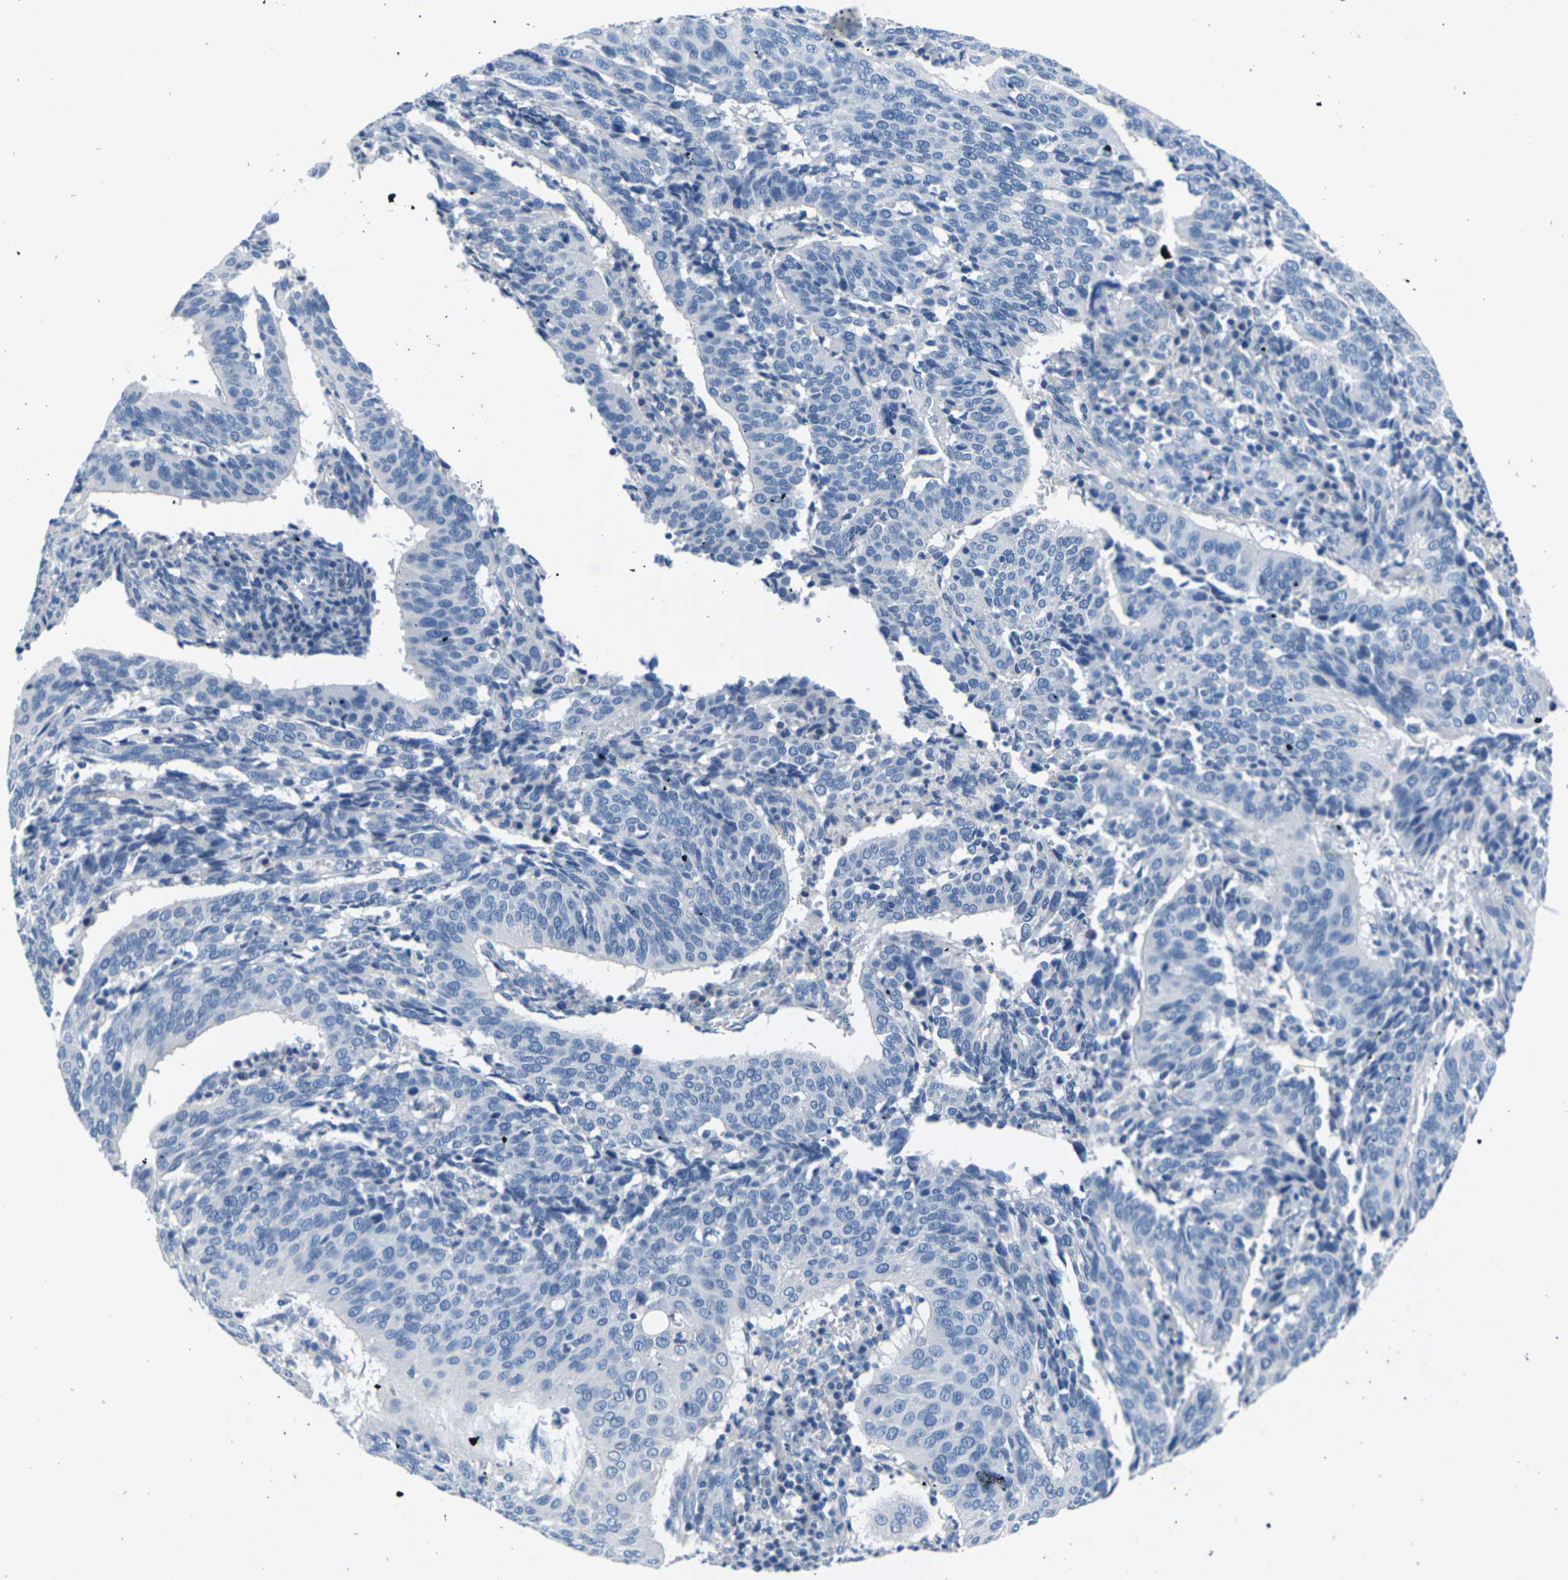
{"staining": {"intensity": "negative", "quantity": "none", "location": "none"}, "tissue": "cervical cancer", "cell_type": "Tumor cells", "image_type": "cancer", "snomed": [{"axis": "morphology", "description": "Normal tissue, NOS"}, {"axis": "morphology", "description": "Squamous cell carcinoma, NOS"}, {"axis": "topography", "description": "Cervix"}], "caption": "Protein analysis of cervical cancer shows no significant expression in tumor cells. (DAB immunohistochemistry with hematoxylin counter stain).", "gene": "UMOD", "patient": {"sex": "female", "age": 39}}